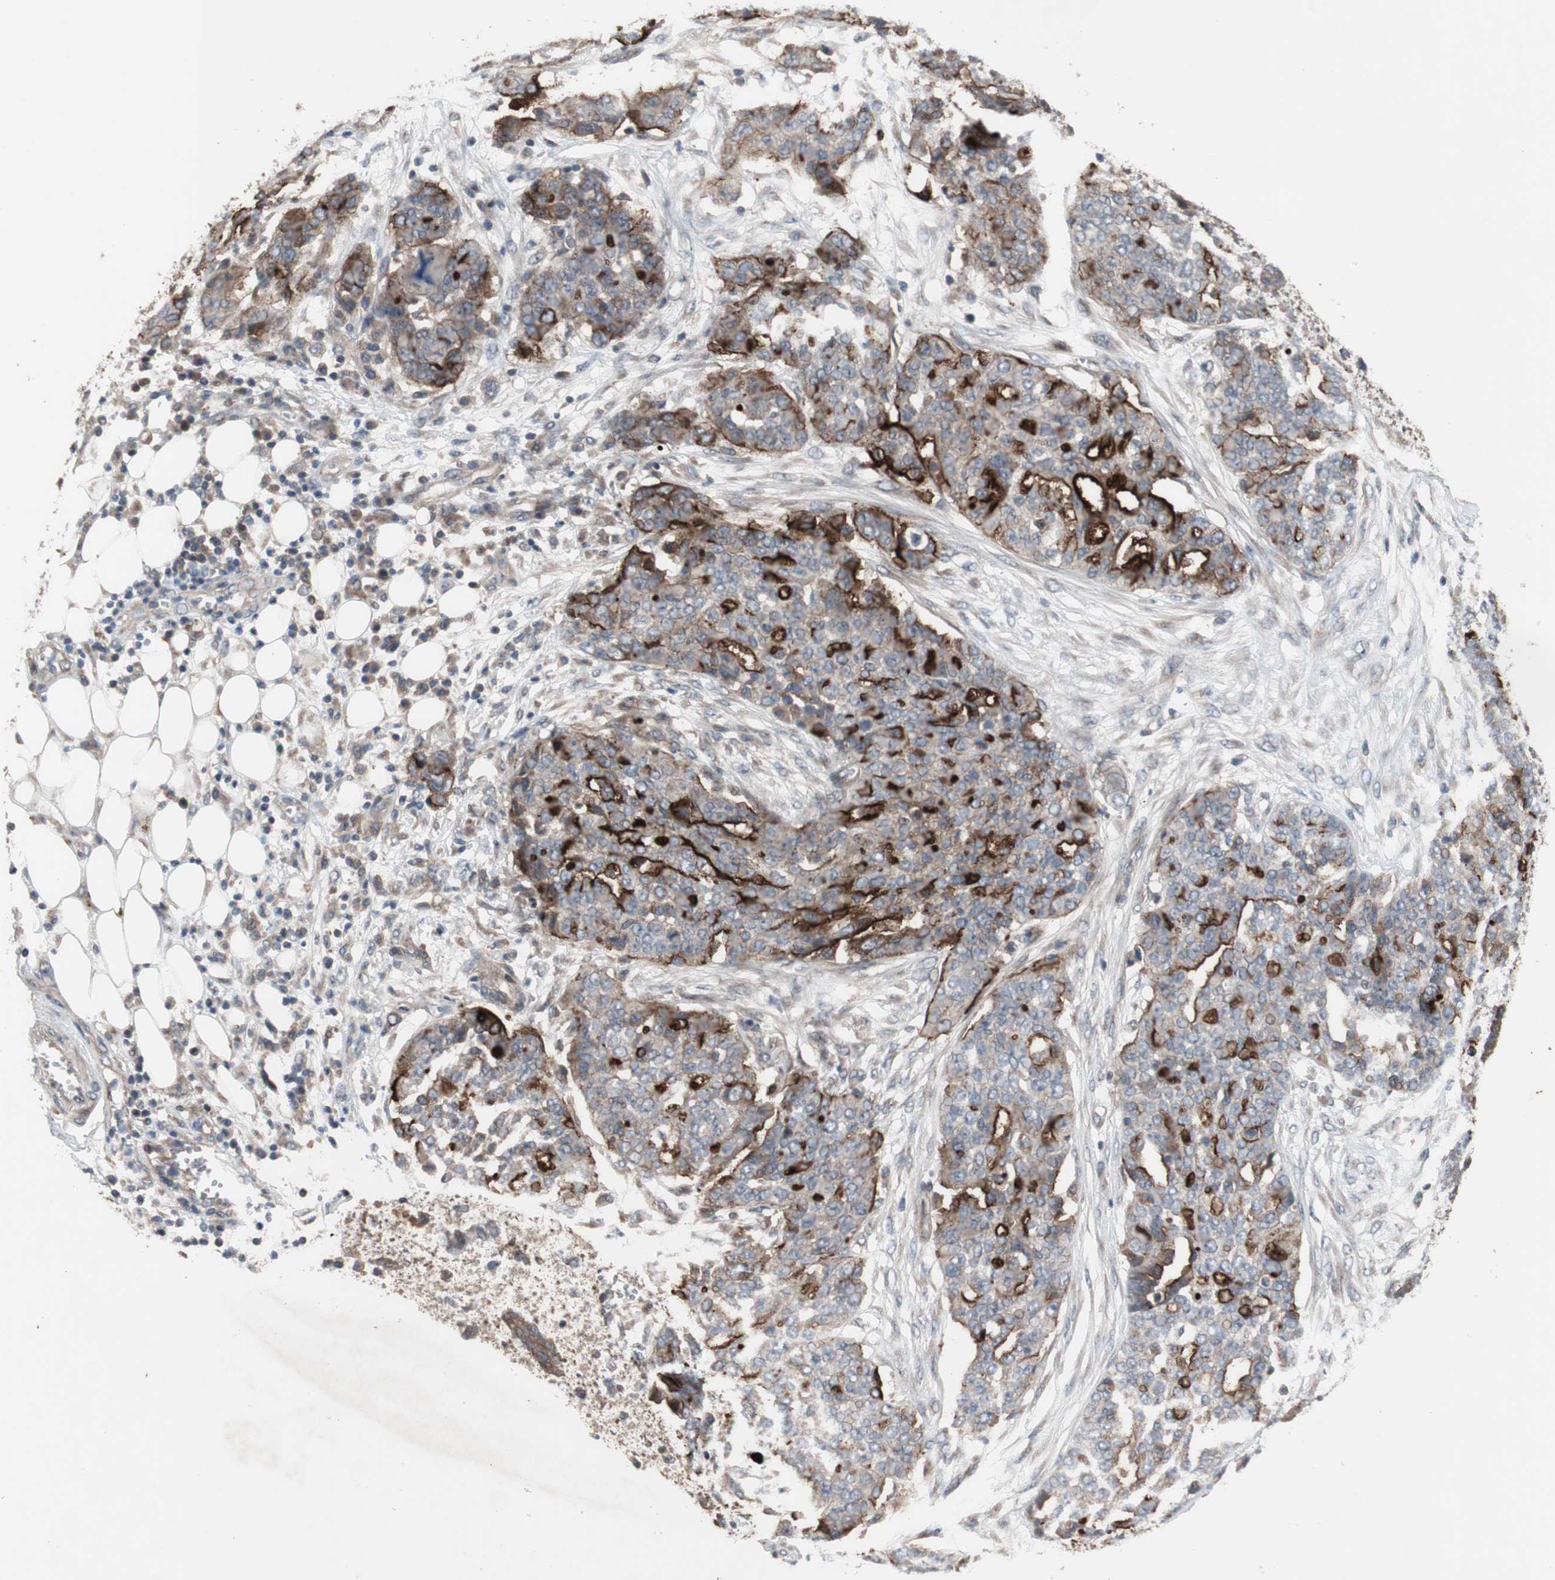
{"staining": {"intensity": "moderate", "quantity": ">75%", "location": "cytoplasmic/membranous"}, "tissue": "ovarian cancer", "cell_type": "Tumor cells", "image_type": "cancer", "snomed": [{"axis": "morphology", "description": "Cystadenocarcinoma, serous, NOS"}, {"axis": "topography", "description": "Soft tissue"}, {"axis": "topography", "description": "Ovary"}], "caption": "Serous cystadenocarcinoma (ovarian) tissue shows moderate cytoplasmic/membranous positivity in approximately >75% of tumor cells", "gene": "OAZ1", "patient": {"sex": "female", "age": 57}}